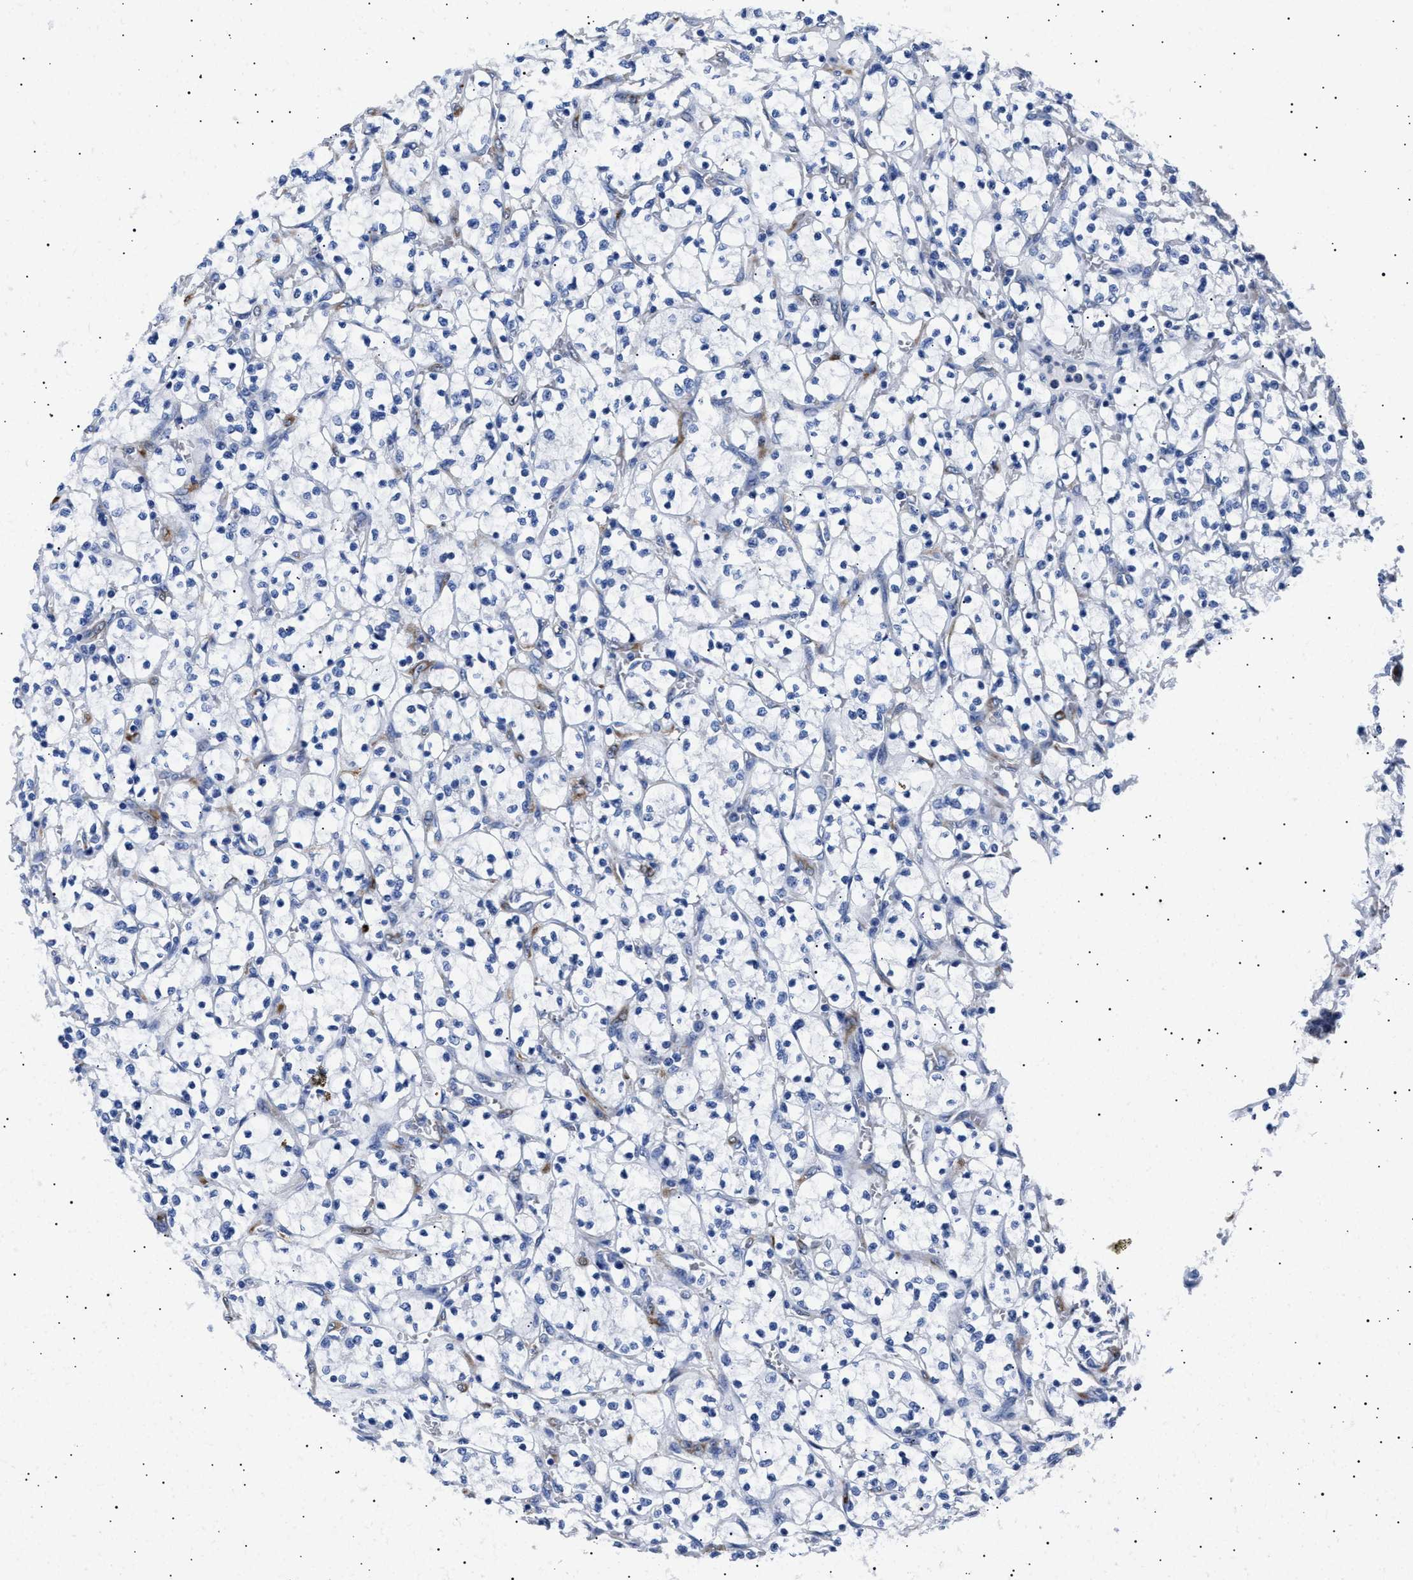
{"staining": {"intensity": "negative", "quantity": "none", "location": "none"}, "tissue": "renal cancer", "cell_type": "Tumor cells", "image_type": "cancer", "snomed": [{"axis": "morphology", "description": "Adenocarcinoma, NOS"}, {"axis": "topography", "description": "Kidney"}], "caption": "Immunohistochemistry image of renal cancer stained for a protein (brown), which reveals no staining in tumor cells. Brightfield microscopy of immunohistochemistry (IHC) stained with DAB (3,3'-diaminobenzidine) (brown) and hematoxylin (blue), captured at high magnification.", "gene": "HEMGN", "patient": {"sex": "female", "age": 69}}